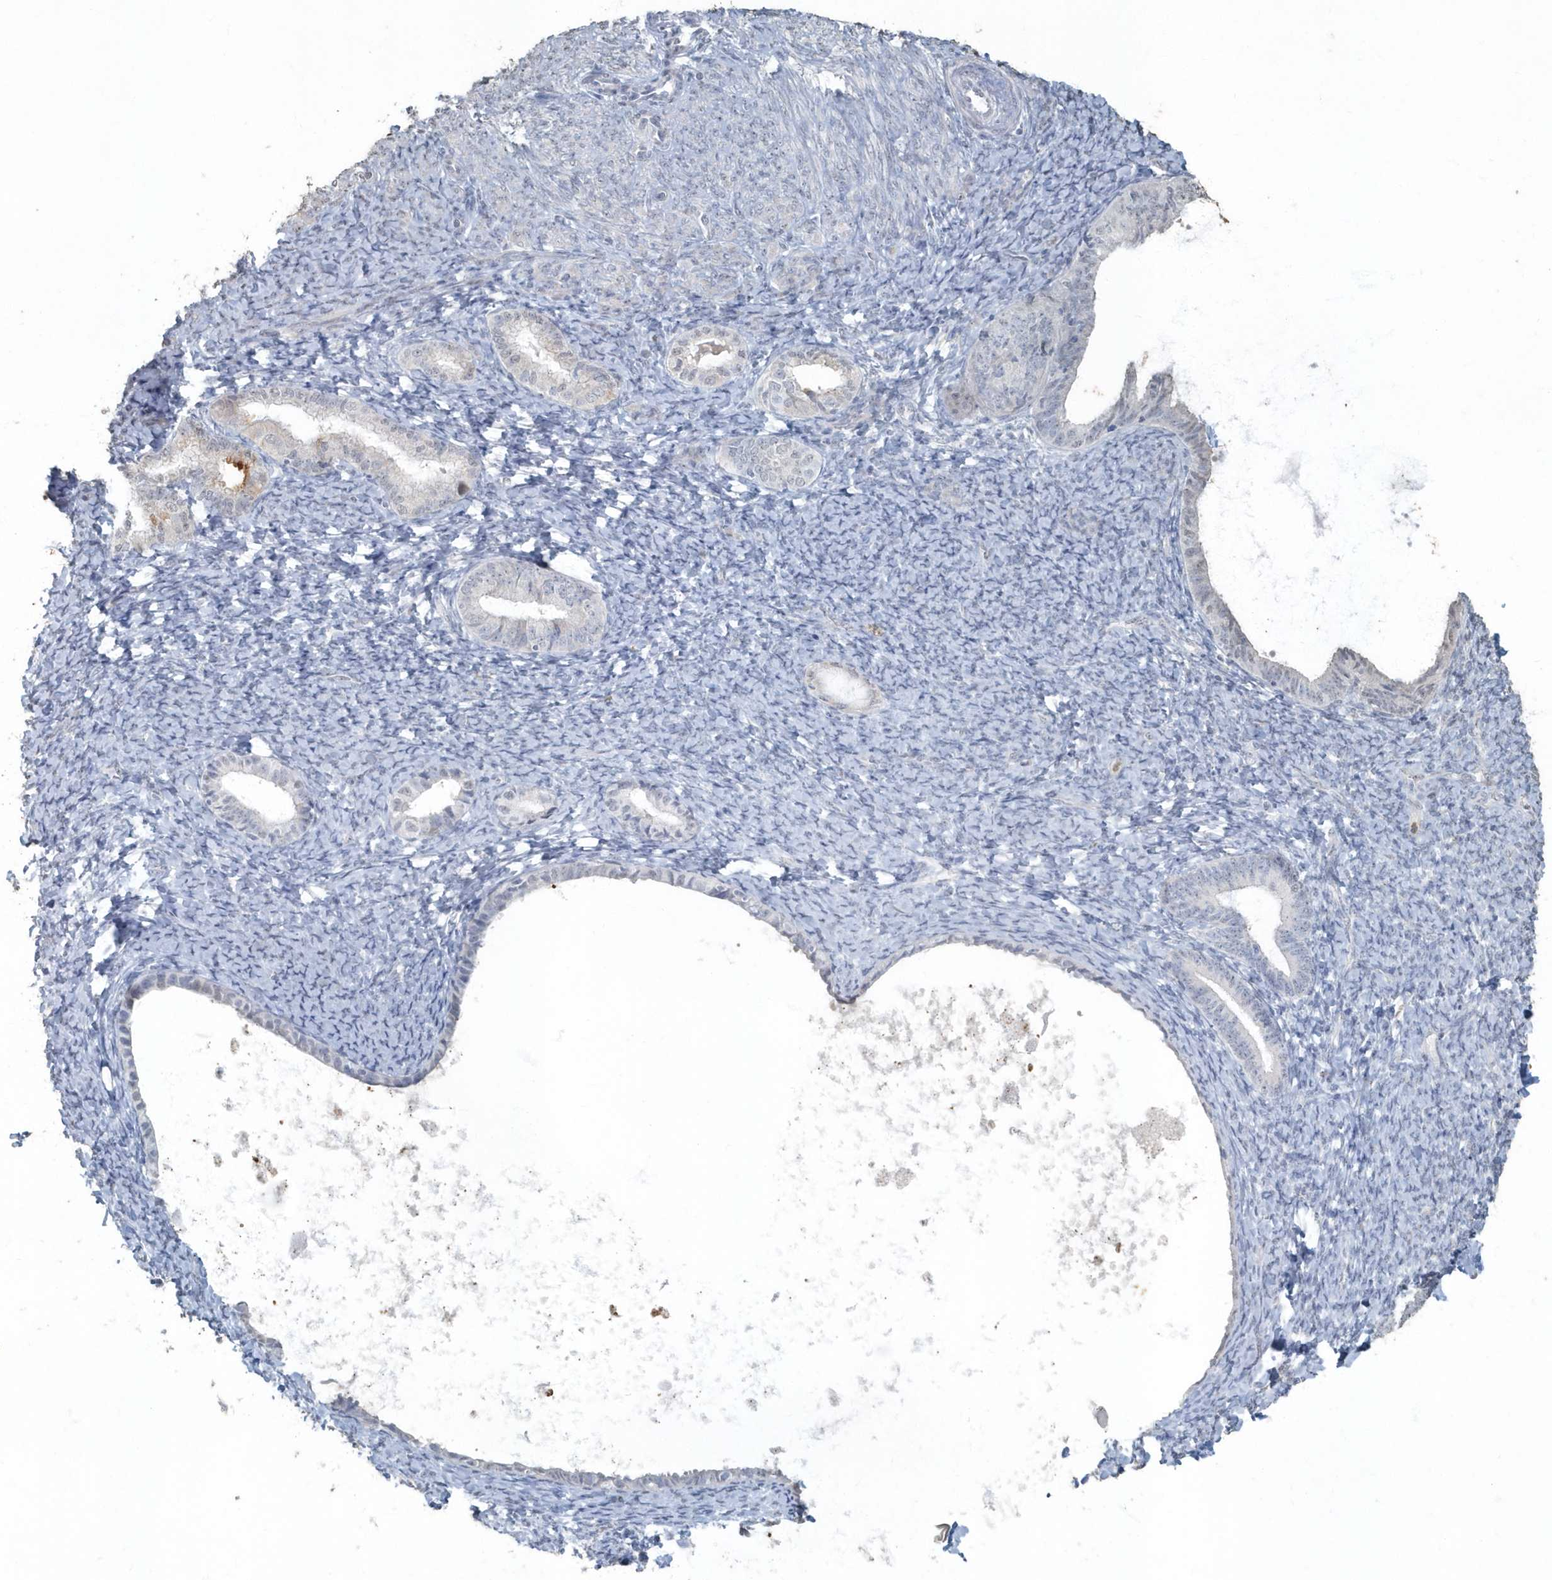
{"staining": {"intensity": "negative", "quantity": "none", "location": "none"}, "tissue": "endometrium", "cell_type": "Cells in endometrial stroma", "image_type": "normal", "snomed": [{"axis": "morphology", "description": "Normal tissue, NOS"}, {"axis": "topography", "description": "Endometrium"}], "caption": "Immunohistochemistry image of normal endometrium: endometrium stained with DAB demonstrates no significant protein positivity in cells in endometrial stroma.", "gene": "MYOT", "patient": {"sex": "female", "age": 72}}